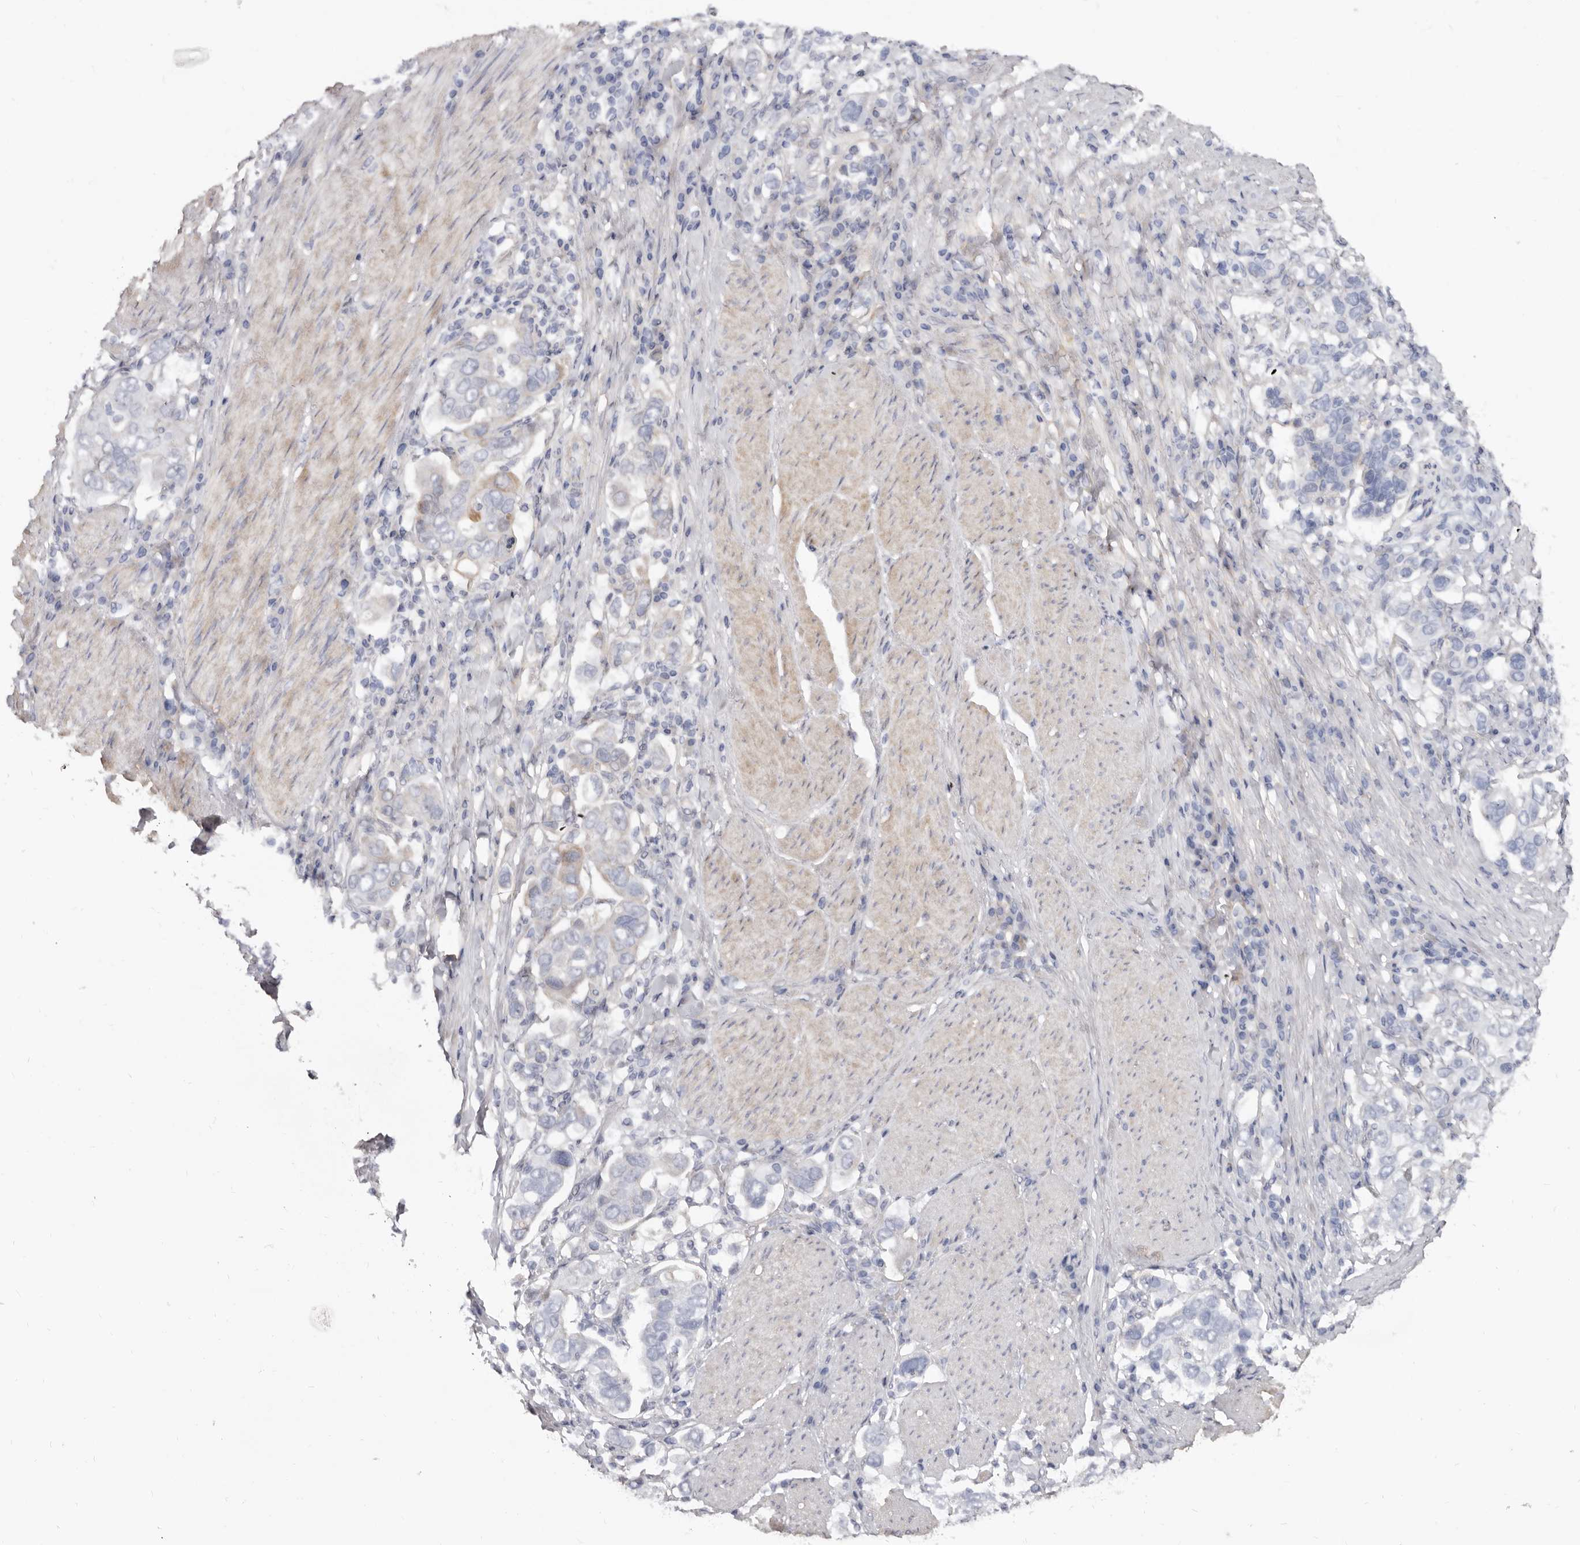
{"staining": {"intensity": "moderate", "quantity": "25%-75%", "location": "cytoplasmic/membranous,nuclear"}, "tissue": "stomach cancer", "cell_type": "Tumor cells", "image_type": "cancer", "snomed": [{"axis": "morphology", "description": "Adenocarcinoma, NOS"}, {"axis": "topography", "description": "Stomach, upper"}], "caption": "Moderate cytoplasmic/membranous and nuclear protein expression is present in approximately 25%-75% of tumor cells in stomach adenocarcinoma.", "gene": "SBDS", "patient": {"sex": "male", "age": 62}}